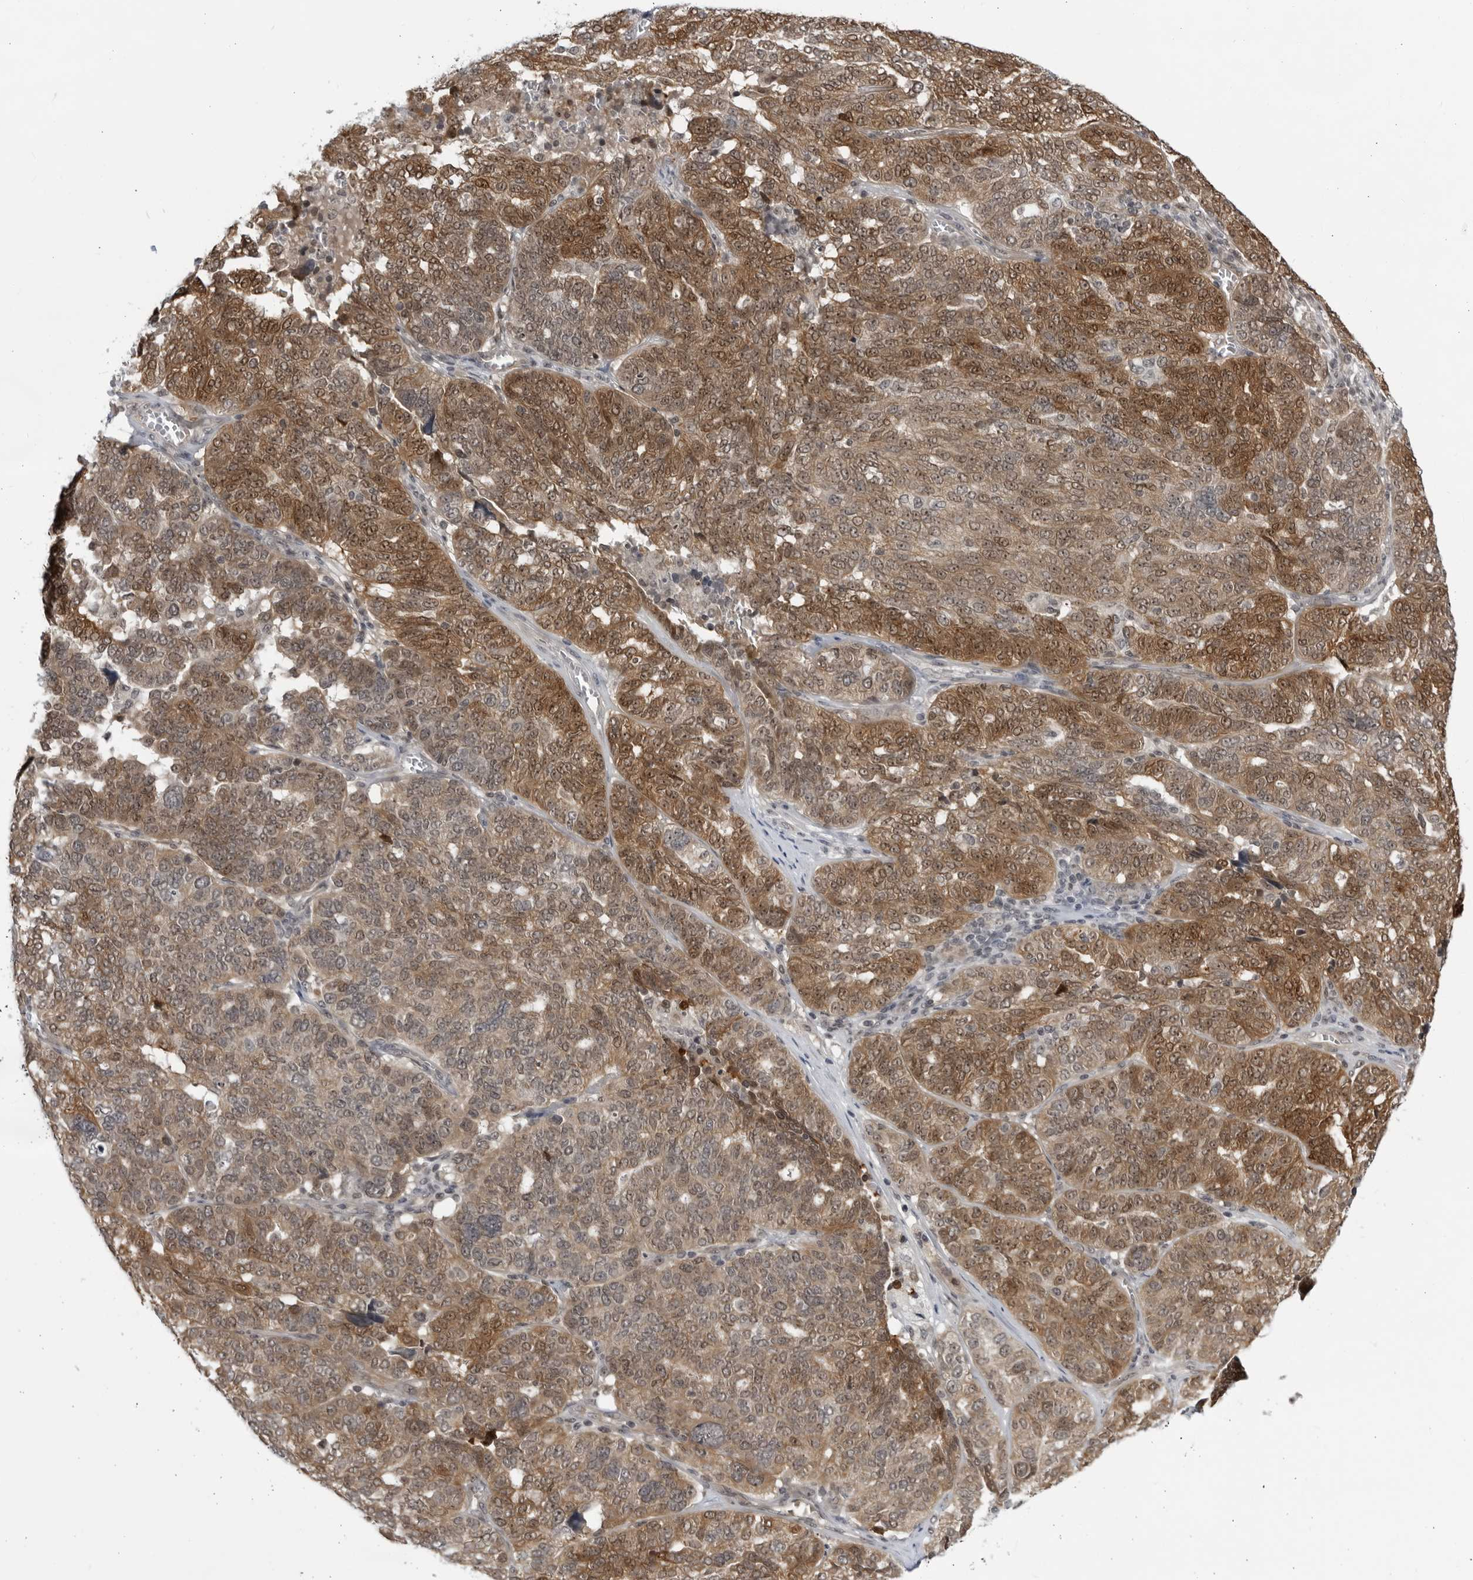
{"staining": {"intensity": "moderate", "quantity": ">75%", "location": "cytoplasmic/membranous,nuclear"}, "tissue": "ovarian cancer", "cell_type": "Tumor cells", "image_type": "cancer", "snomed": [{"axis": "morphology", "description": "Cystadenocarcinoma, serous, NOS"}, {"axis": "topography", "description": "Ovary"}], "caption": "There is medium levels of moderate cytoplasmic/membranous and nuclear expression in tumor cells of ovarian cancer, as demonstrated by immunohistochemical staining (brown color).", "gene": "ITGB3BP", "patient": {"sex": "female", "age": 59}}